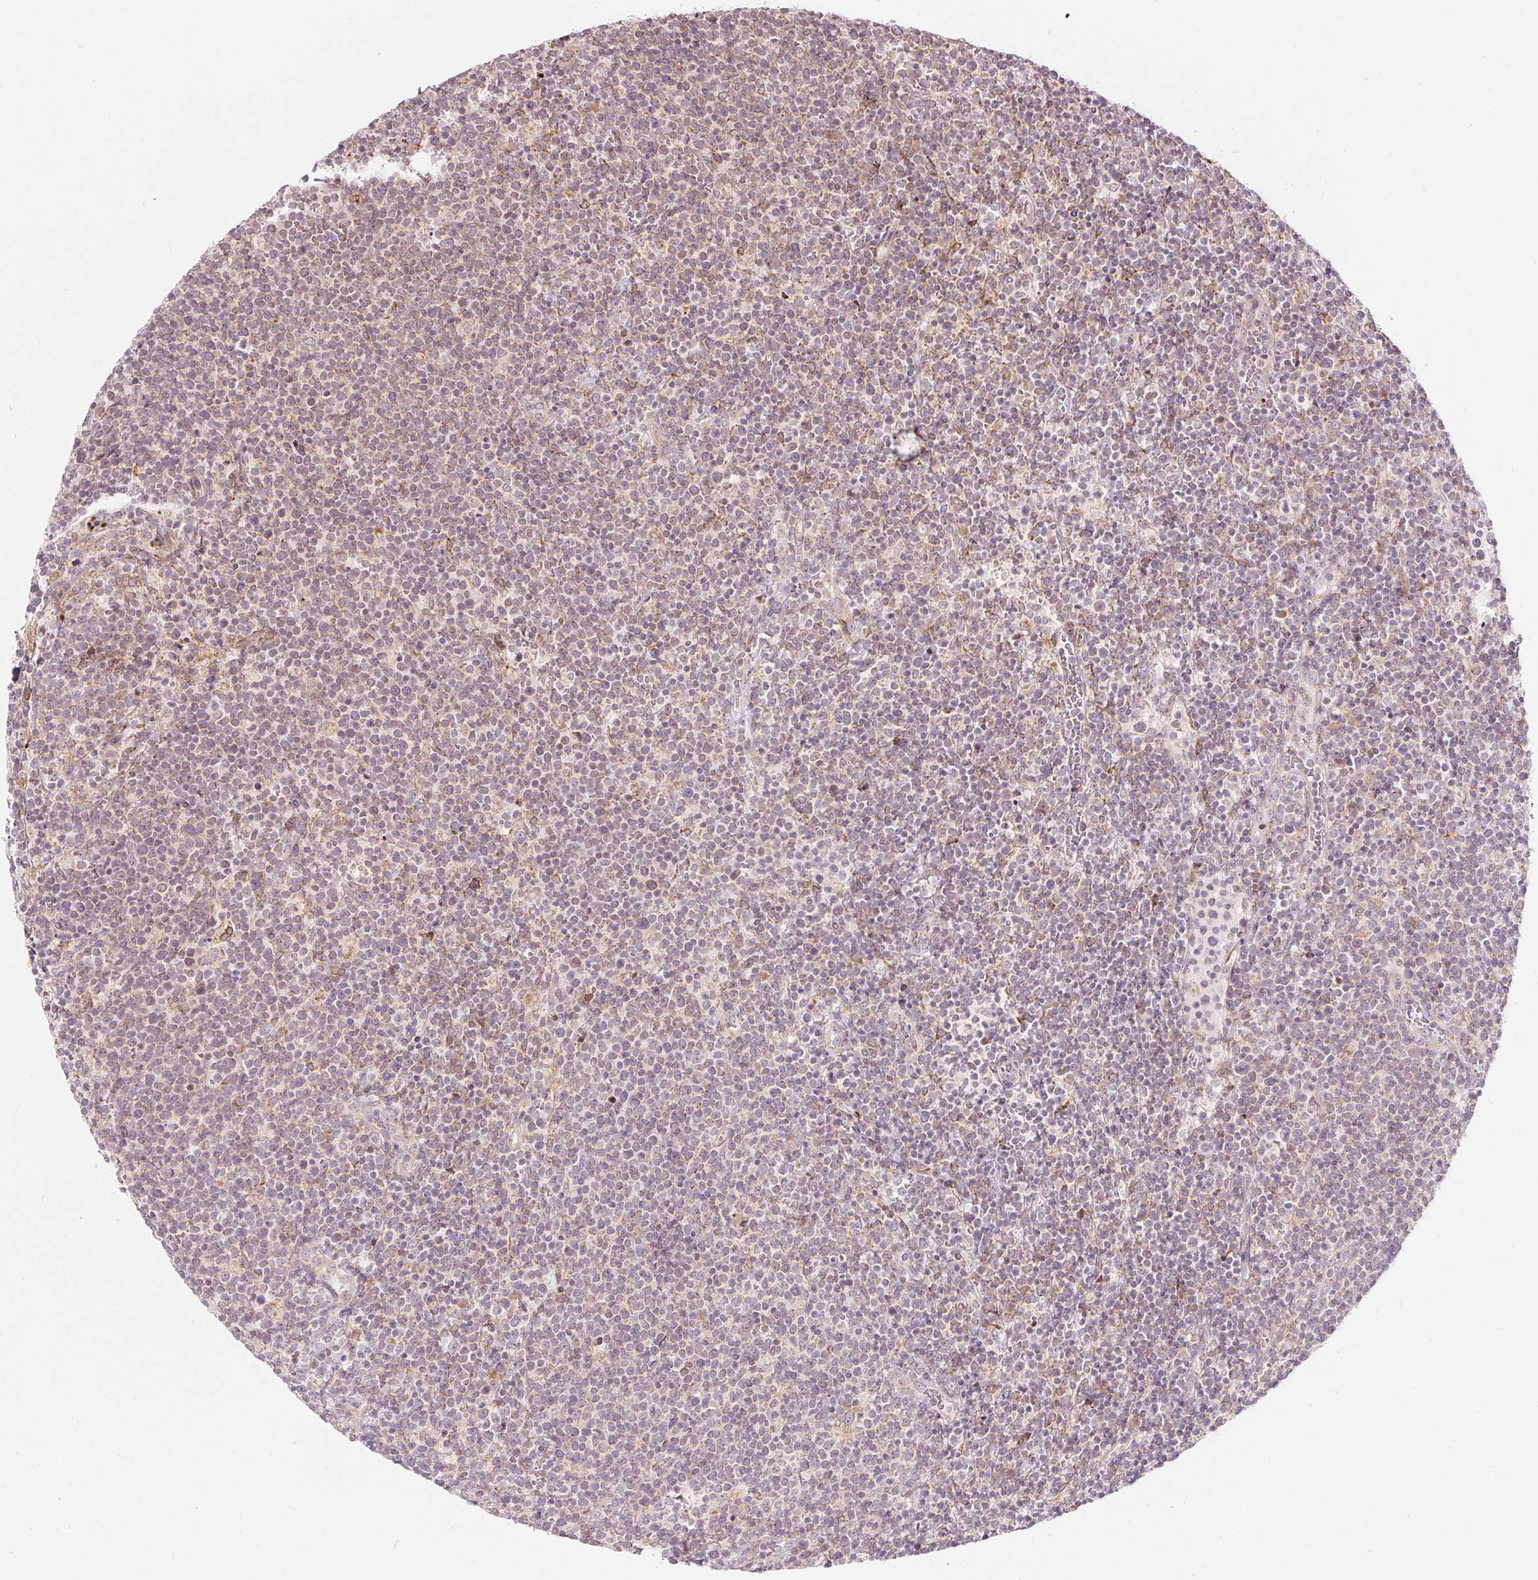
{"staining": {"intensity": "weak", "quantity": "25%-75%", "location": "cytoplasmic/membranous"}, "tissue": "lymphoma", "cell_type": "Tumor cells", "image_type": "cancer", "snomed": [{"axis": "morphology", "description": "Malignant lymphoma, non-Hodgkin's type, High grade"}, {"axis": "topography", "description": "Lymph node"}], "caption": "Brown immunohistochemical staining in human lymphoma demonstrates weak cytoplasmic/membranous expression in about 25%-75% of tumor cells.", "gene": "SNAPC5", "patient": {"sex": "male", "age": 61}}